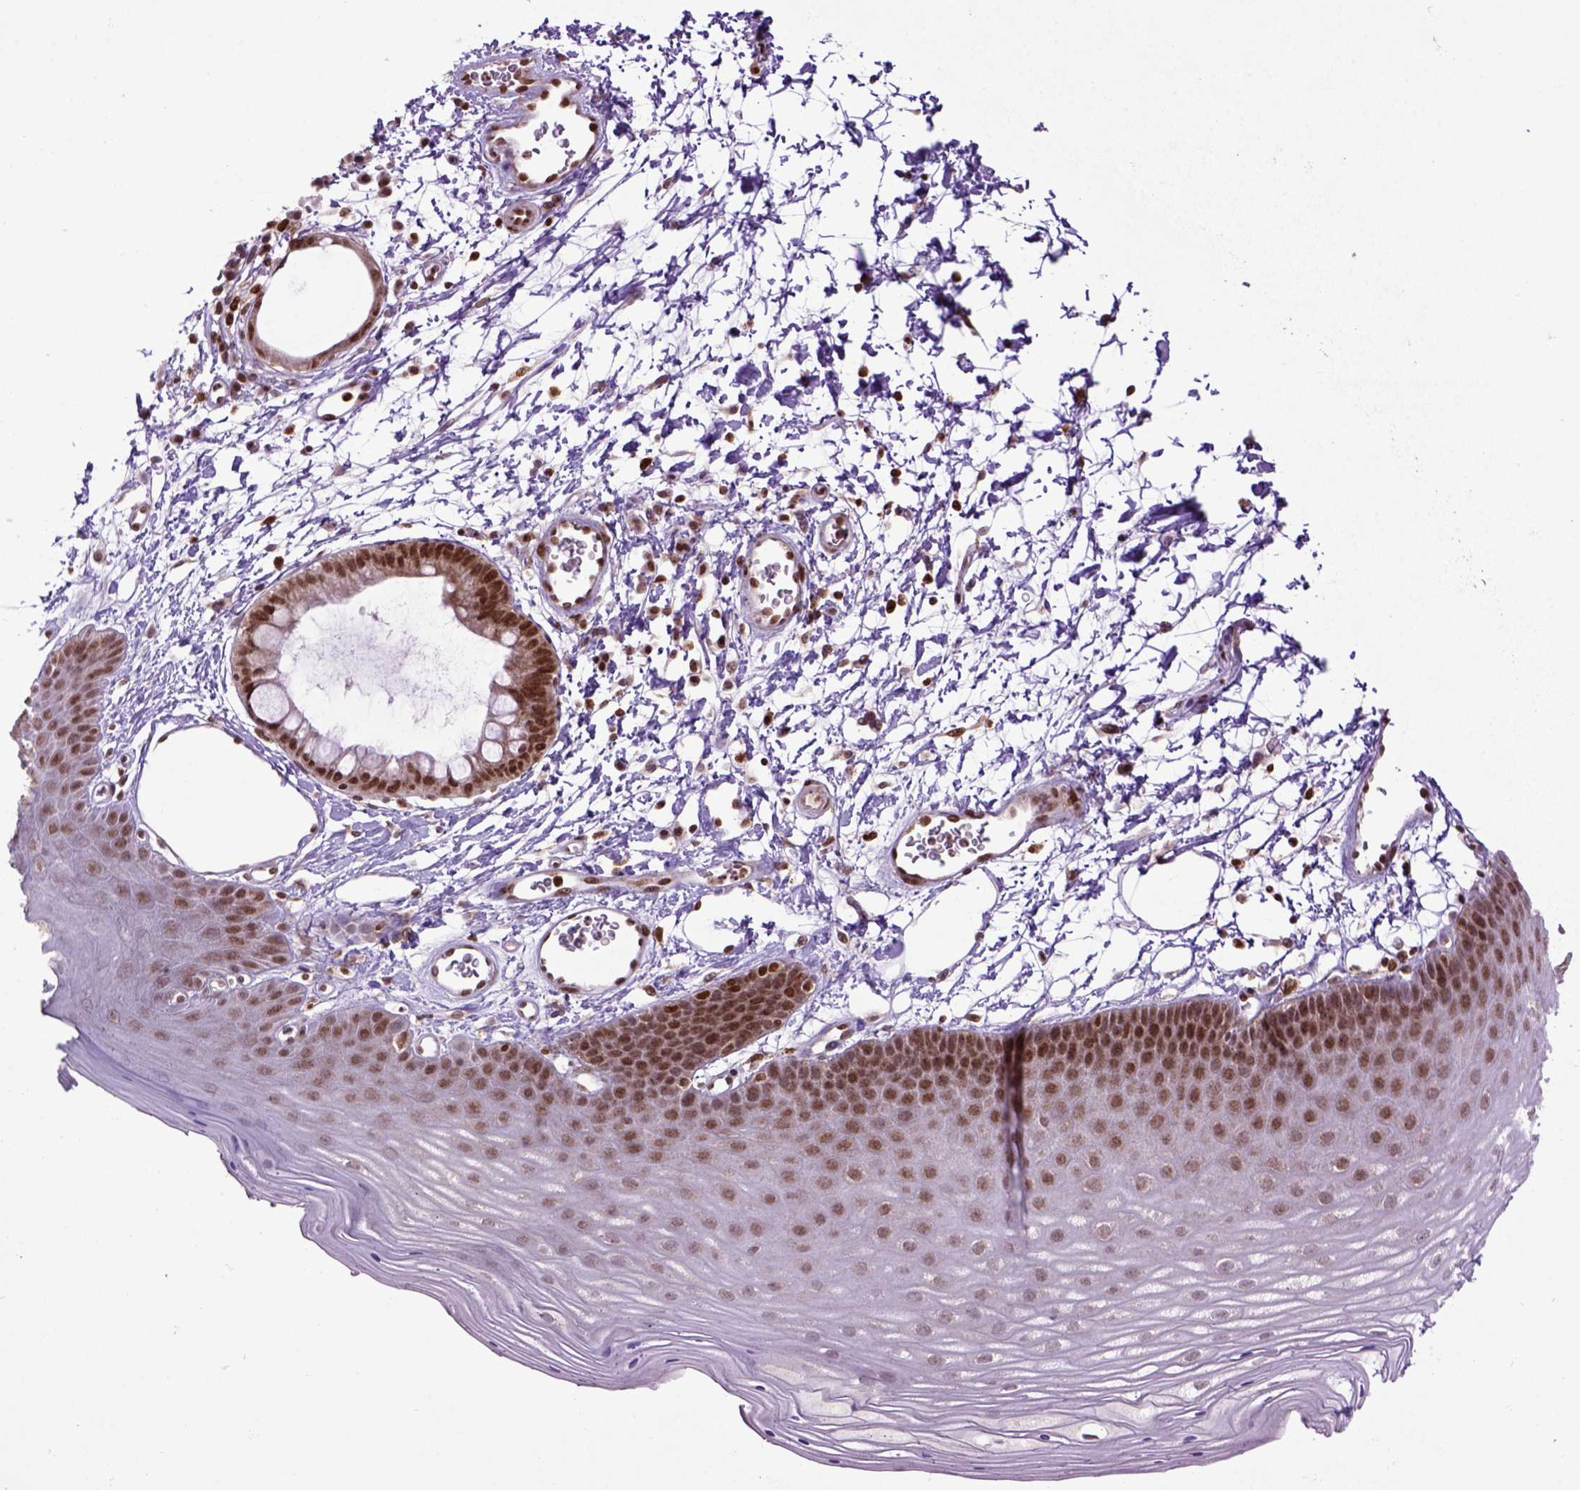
{"staining": {"intensity": "strong", "quantity": ">75%", "location": "nuclear"}, "tissue": "skin", "cell_type": "Epidermal cells", "image_type": "normal", "snomed": [{"axis": "morphology", "description": "Normal tissue, NOS"}, {"axis": "topography", "description": "Anal"}], "caption": "This histopathology image exhibits unremarkable skin stained with immunohistochemistry to label a protein in brown. The nuclear of epidermal cells show strong positivity for the protein. Nuclei are counter-stained blue.", "gene": "CELF1", "patient": {"sex": "male", "age": 53}}